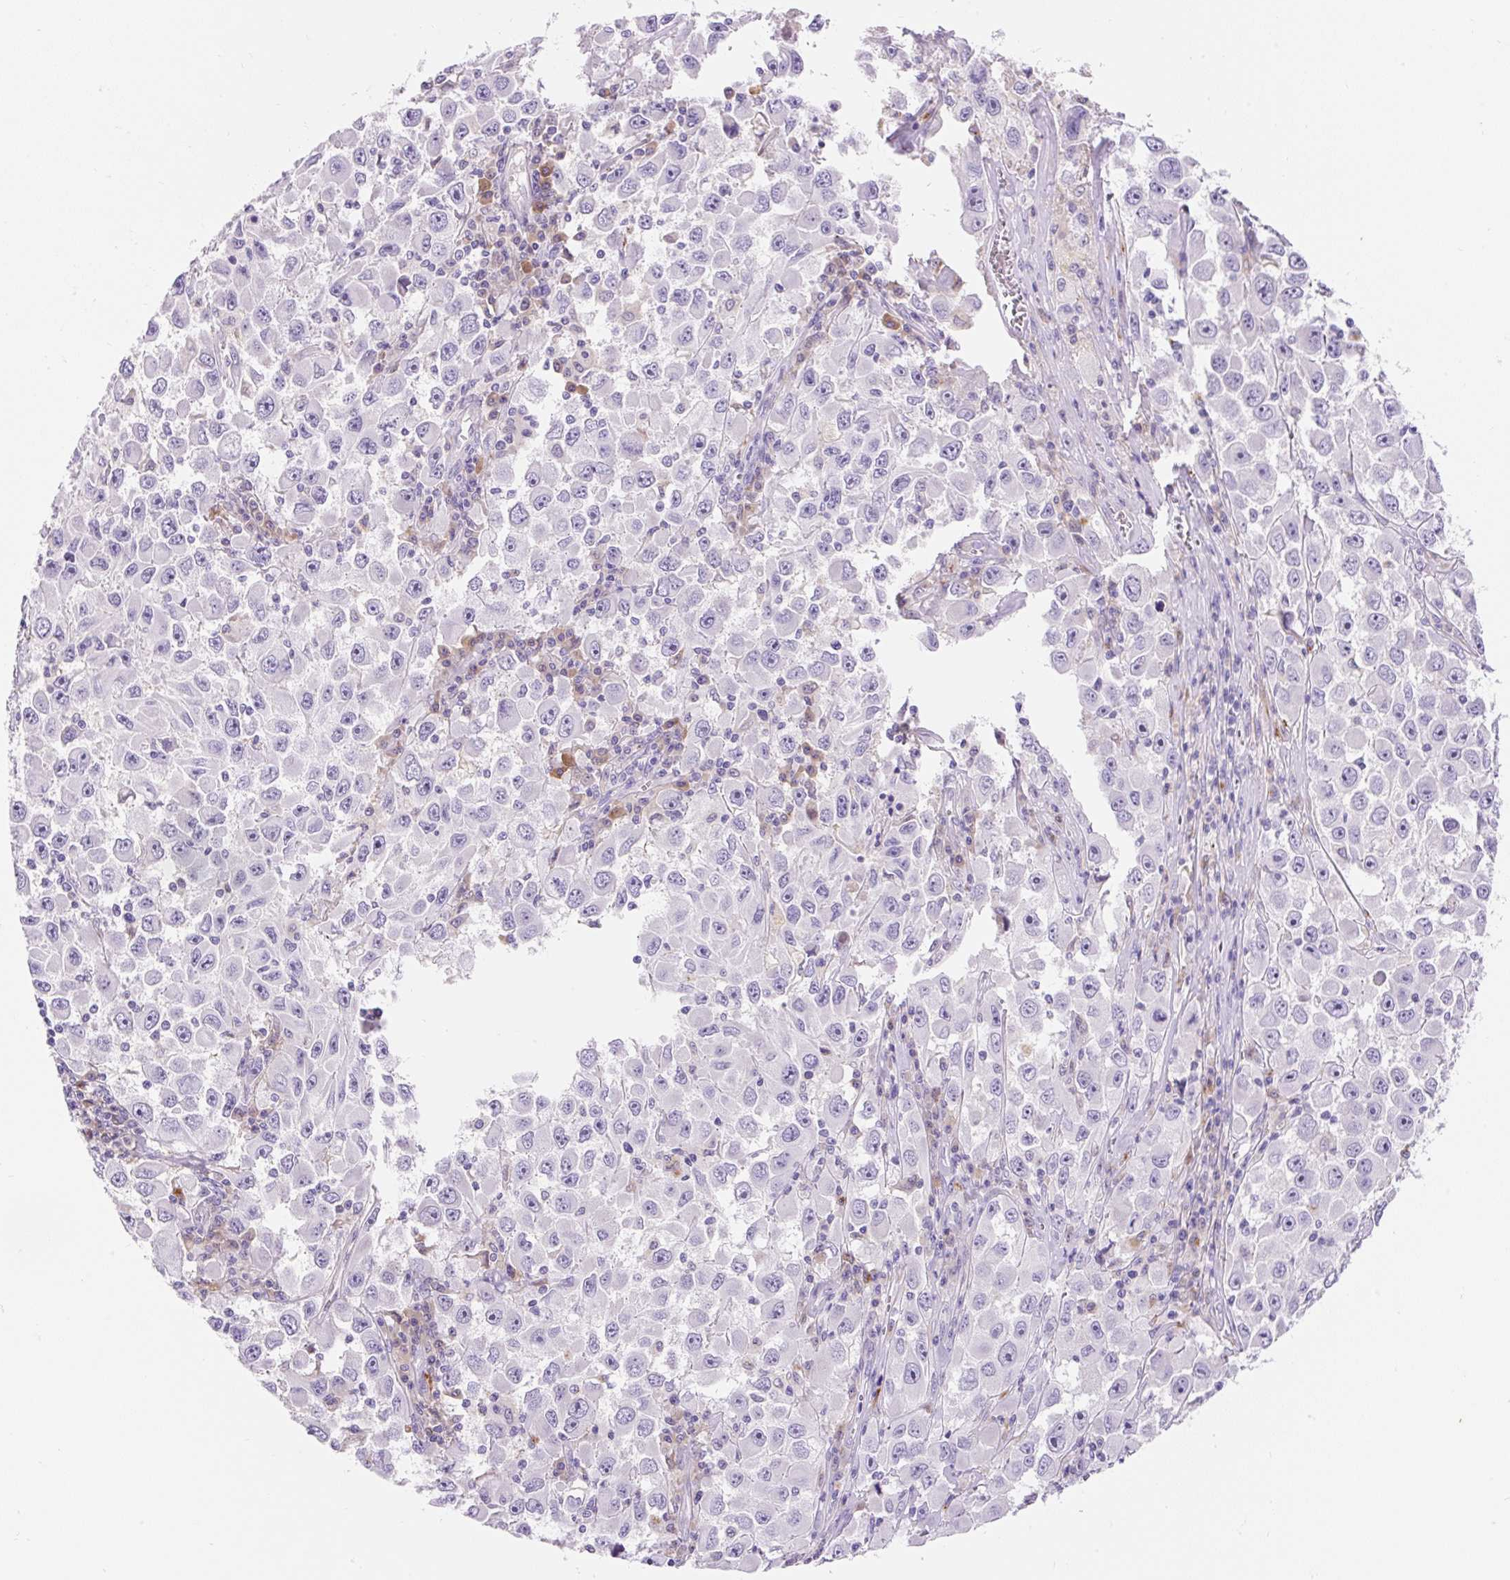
{"staining": {"intensity": "negative", "quantity": "none", "location": "none"}, "tissue": "melanoma", "cell_type": "Tumor cells", "image_type": "cancer", "snomed": [{"axis": "morphology", "description": "Malignant melanoma, Metastatic site"}, {"axis": "topography", "description": "Lymph node"}], "caption": "Immunohistochemical staining of human malignant melanoma (metastatic site) shows no significant expression in tumor cells.", "gene": "TMEM150C", "patient": {"sex": "female", "age": 67}}